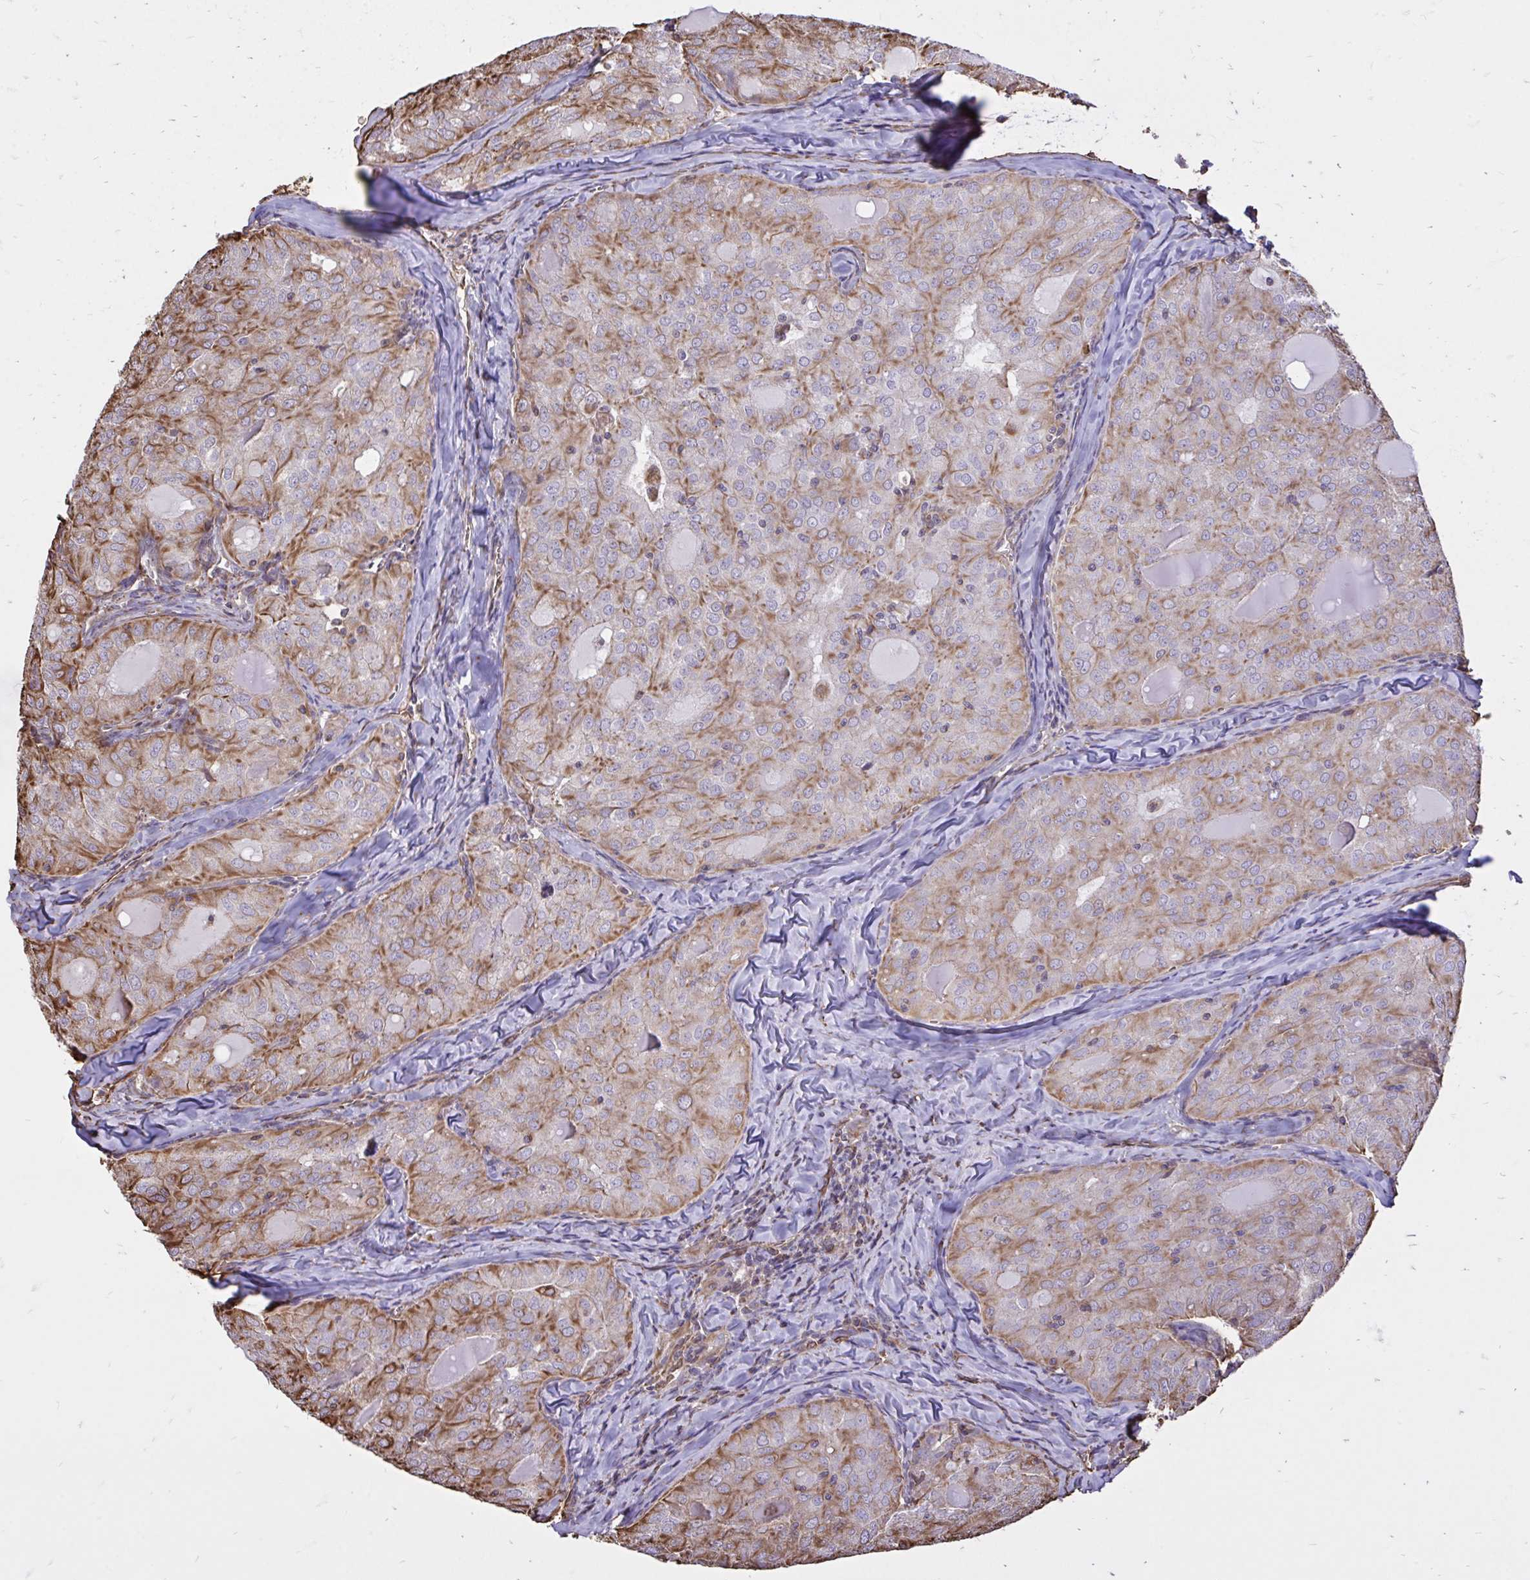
{"staining": {"intensity": "moderate", "quantity": "25%-75%", "location": "cytoplasmic/membranous"}, "tissue": "thyroid cancer", "cell_type": "Tumor cells", "image_type": "cancer", "snomed": [{"axis": "morphology", "description": "Follicular adenoma carcinoma, NOS"}, {"axis": "topography", "description": "Thyroid gland"}], "caption": "Tumor cells exhibit moderate cytoplasmic/membranous staining in approximately 25%-75% of cells in follicular adenoma carcinoma (thyroid).", "gene": "RNF103", "patient": {"sex": "male", "age": 75}}